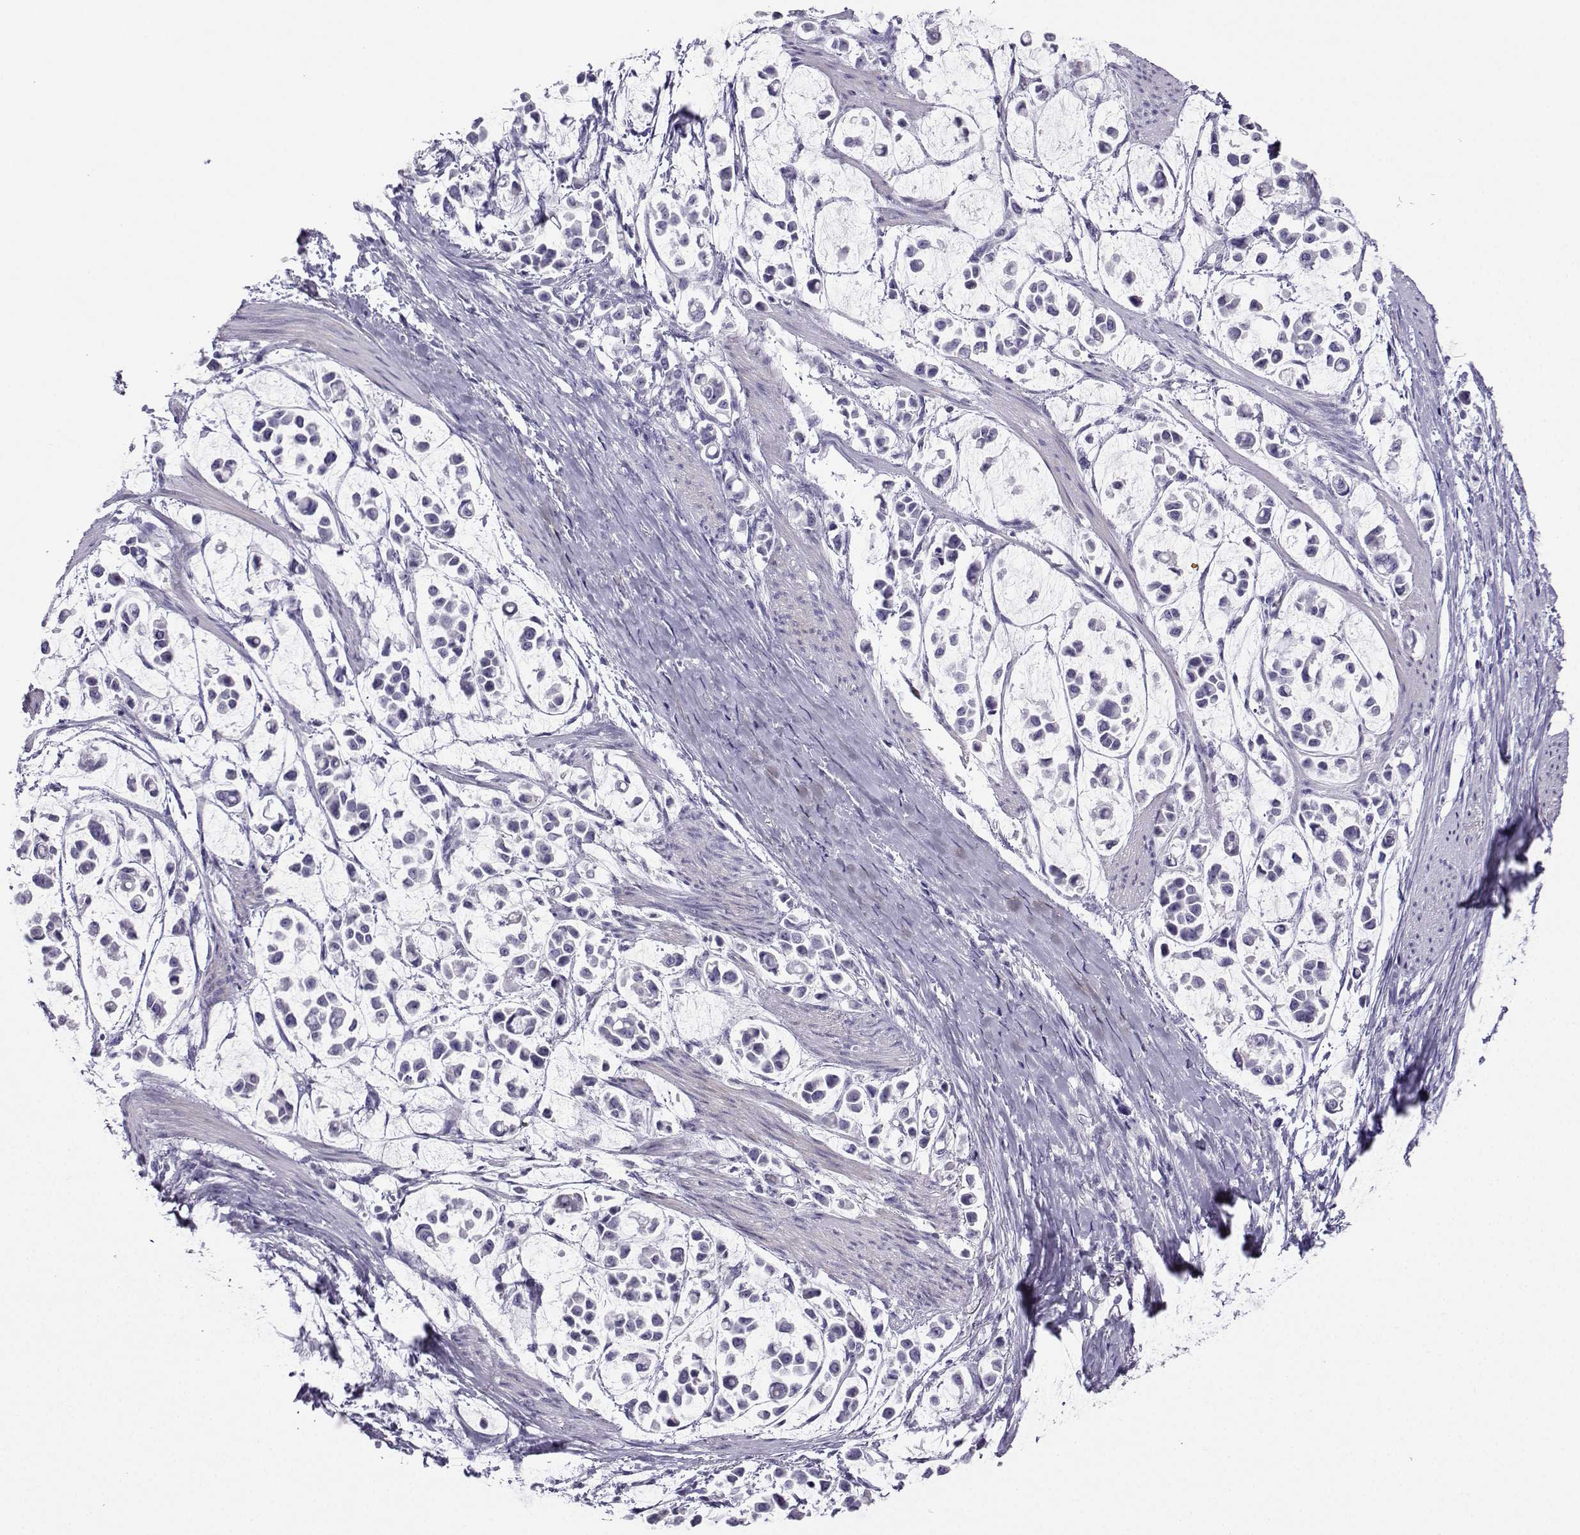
{"staining": {"intensity": "negative", "quantity": "none", "location": "none"}, "tissue": "stomach cancer", "cell_type": "Tumor cells", "image_type": "cancer", "snomed": [{"axis": "morphology", "description": "Adenocarcinoma, NOS"}, {"axis": "topography", "description": "Stomach"}], "caption": "Tumor cells are negative for brown protein staining in stomach cancer (adenocarcinoma).", "gene": "FBXO24", "patient": {"sex": "male", "age": 82}}